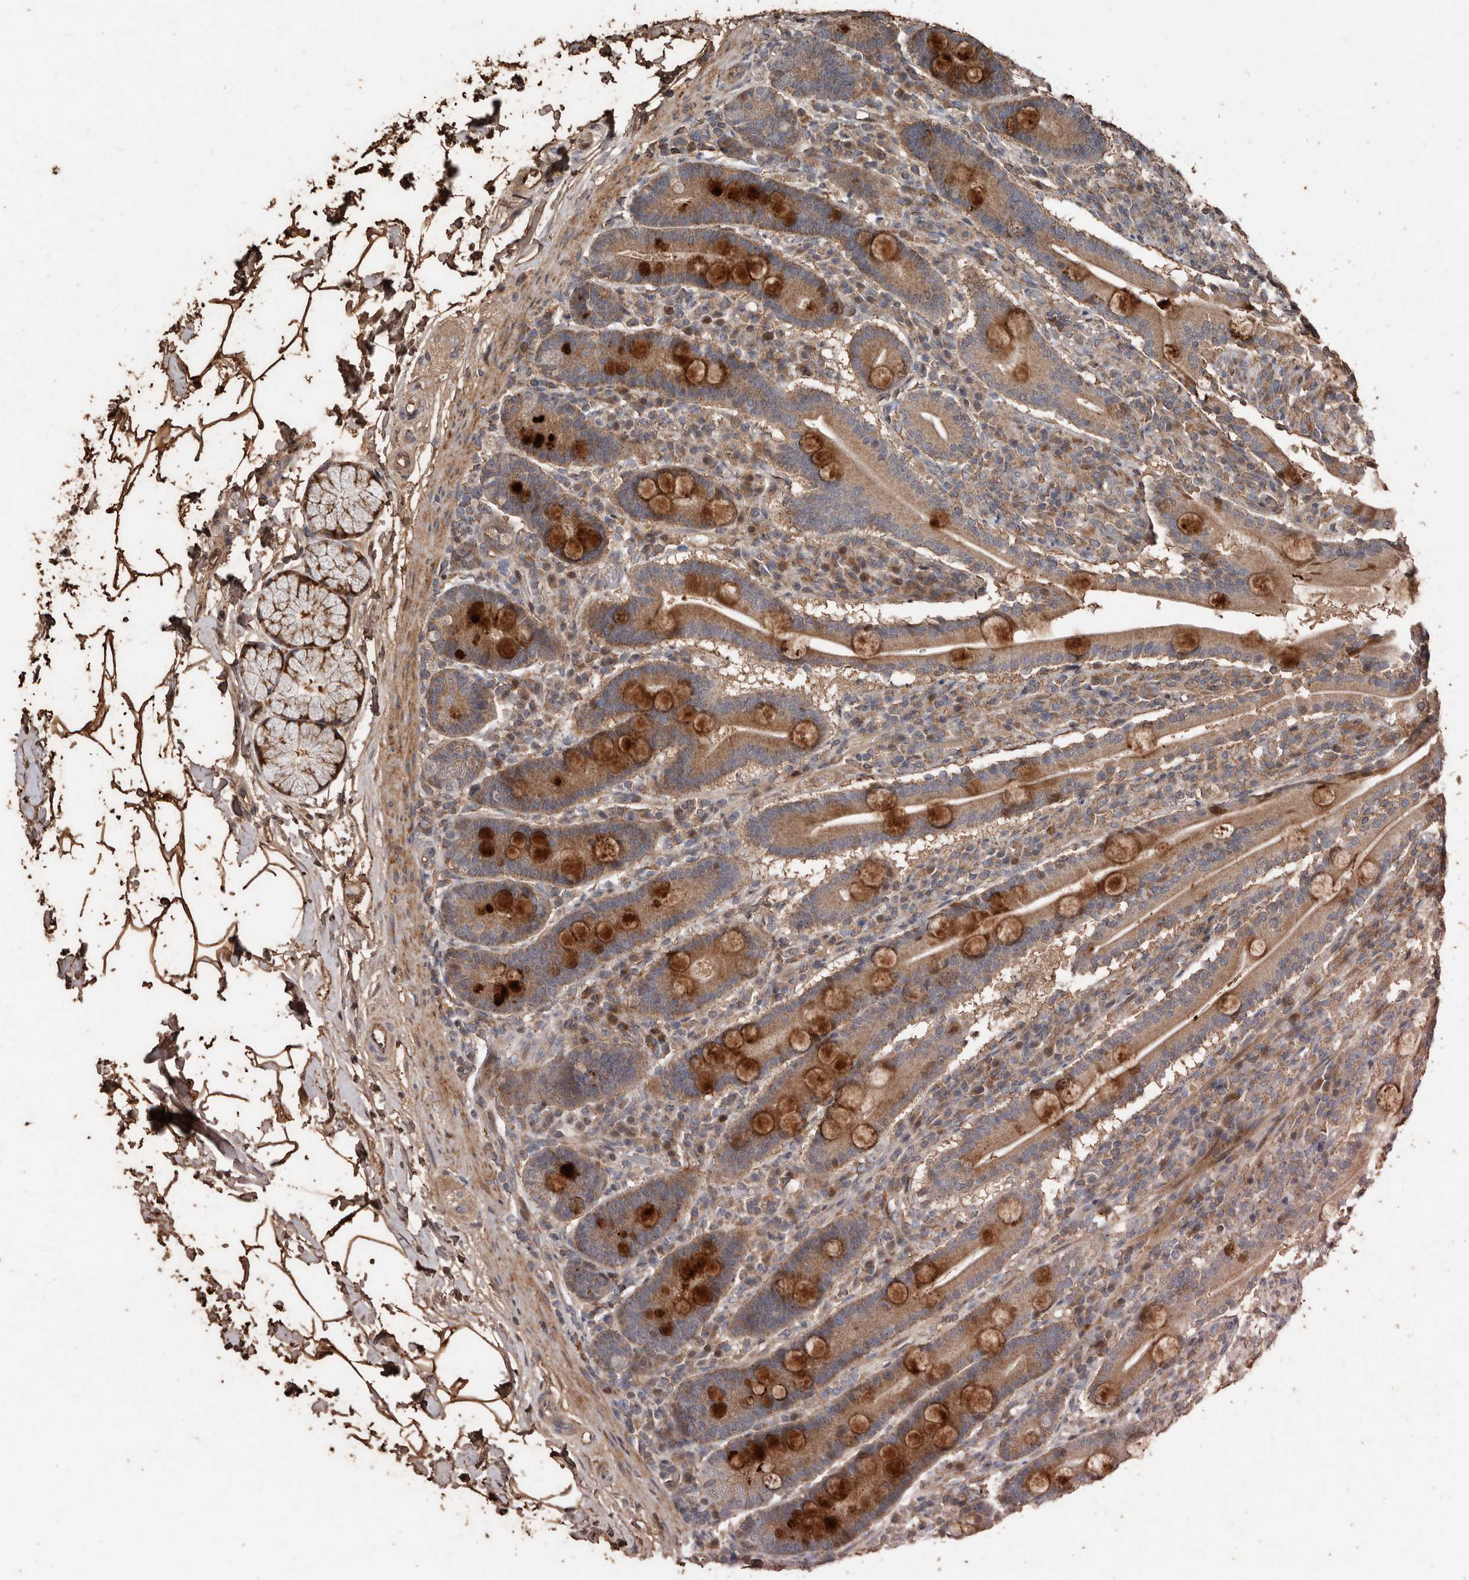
{"staining": {"intensity": "strong", "quantity": ">75%", "location": "cytoplasmic/membranous"}, "tissue": "duodenum", "cell_type": "Glandular cells", "image_type": "normal", "snomed": [{"axis": "morphology", "description": "Normal tissue, NOS"}, {"axis": "topography", "description": "Duodenum"}], "caption": "Immunohistochemistry (IHC) histopathology image of benign duodenum stained for a protein (brown), which demonstrates high levels of strong cytoplasmic/membranous staining in about >75% of glandular cells.", "gene": "RANBP17", "patient": {"sex": "male", "age": 35}}